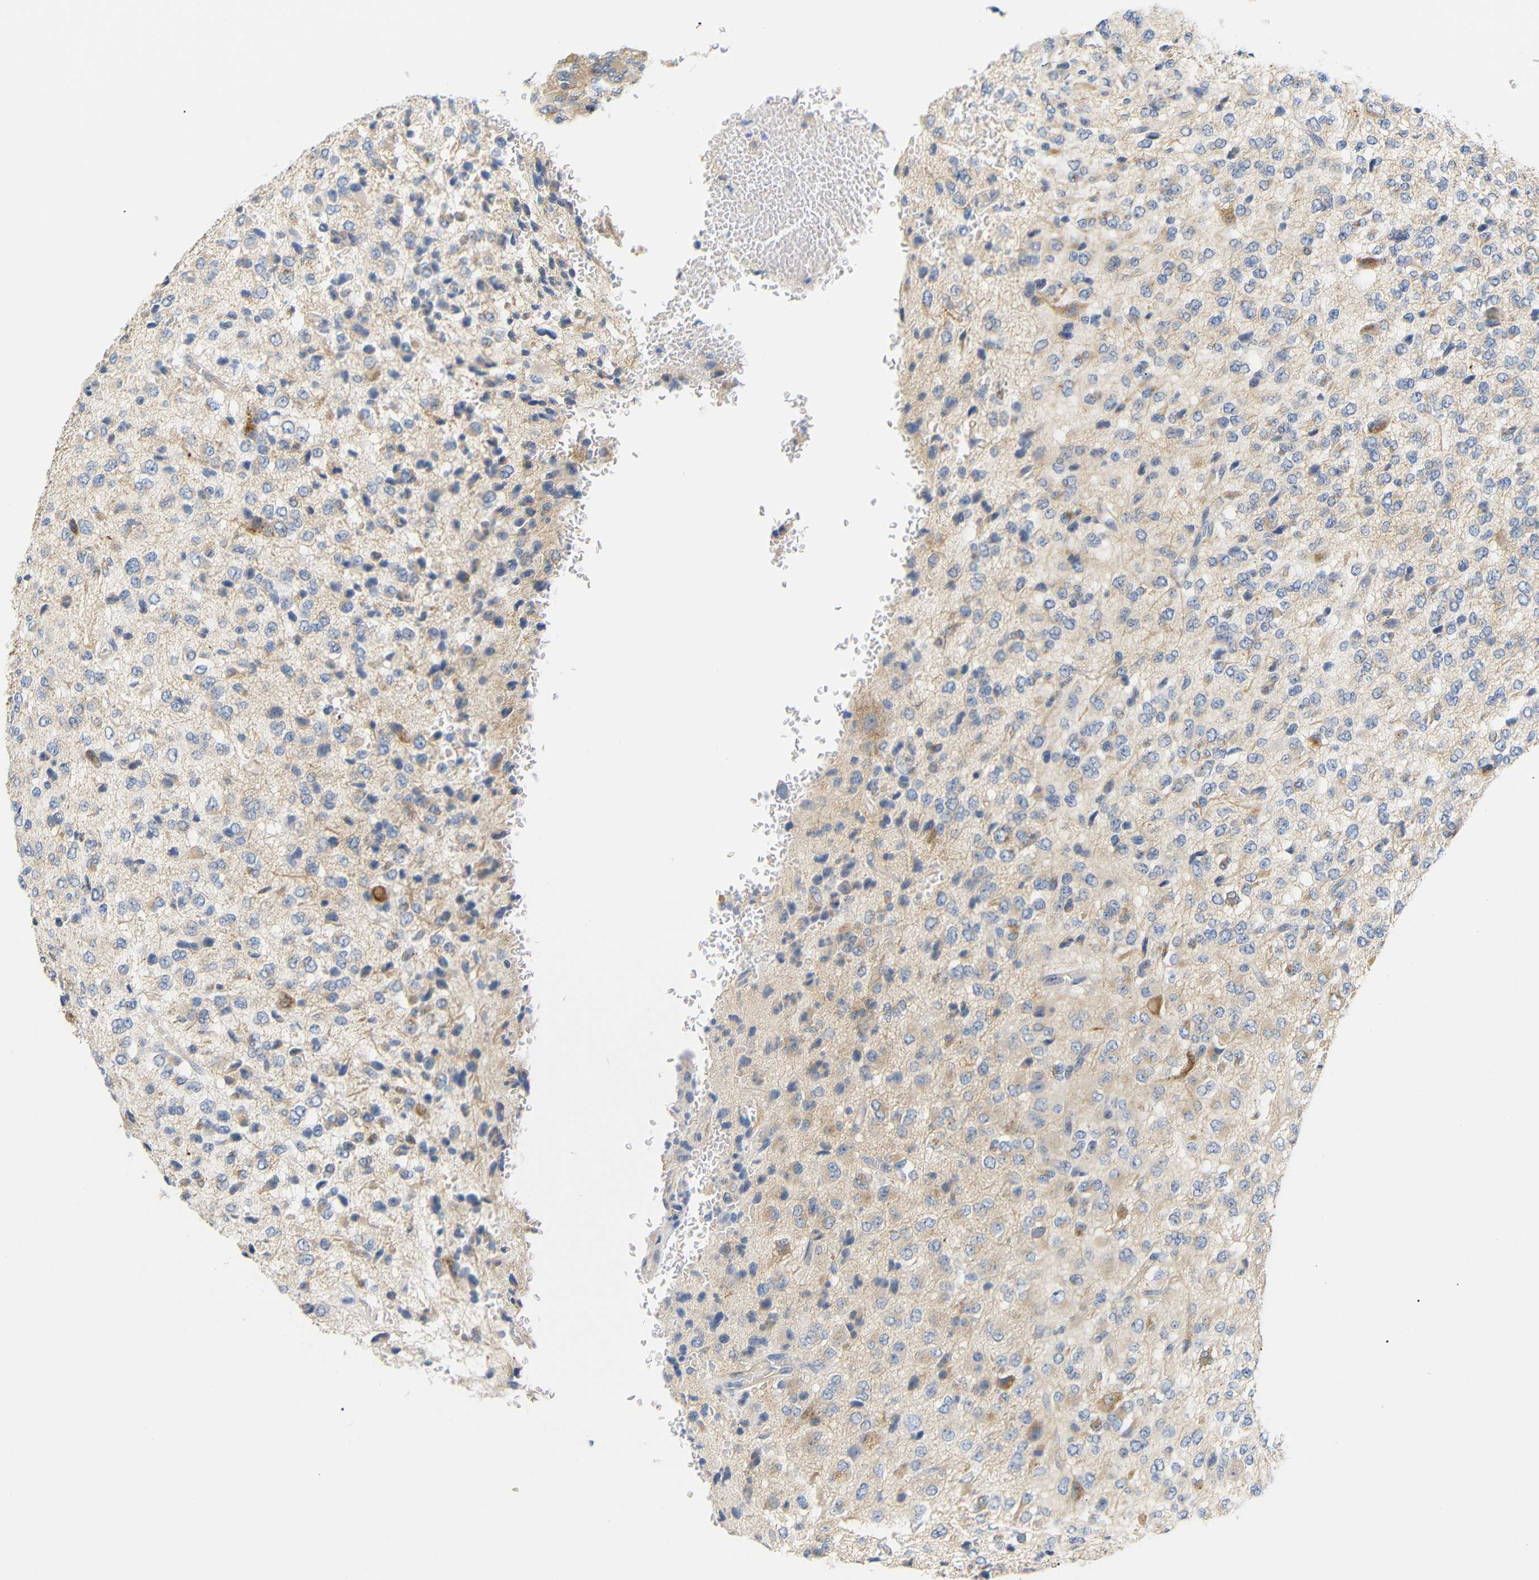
{"staining": {"intensity": "moderate", "quantity": "<25%", "location": "cytoplasmic/membranous"}, "tissue": "glioma", "cell_type": "Tumor cells", "image_type": "cancer", "snomed": [{"axis": "morphology", "description": "Glioma, malignant, High grade"}, {"axis": "topography", "description": "pancreas cauda"}], "caption": "Tumor cells demonstrate moderate cytoplasmic/membranous positivity in about <25% of cells in glioma. The protein is stained brown, and the nuclei are stained in blue (DAB IHC with brightfield microscopy, high magnification).", "gene": "STMN3", "patient": {"sex": "male", "age": 60}}